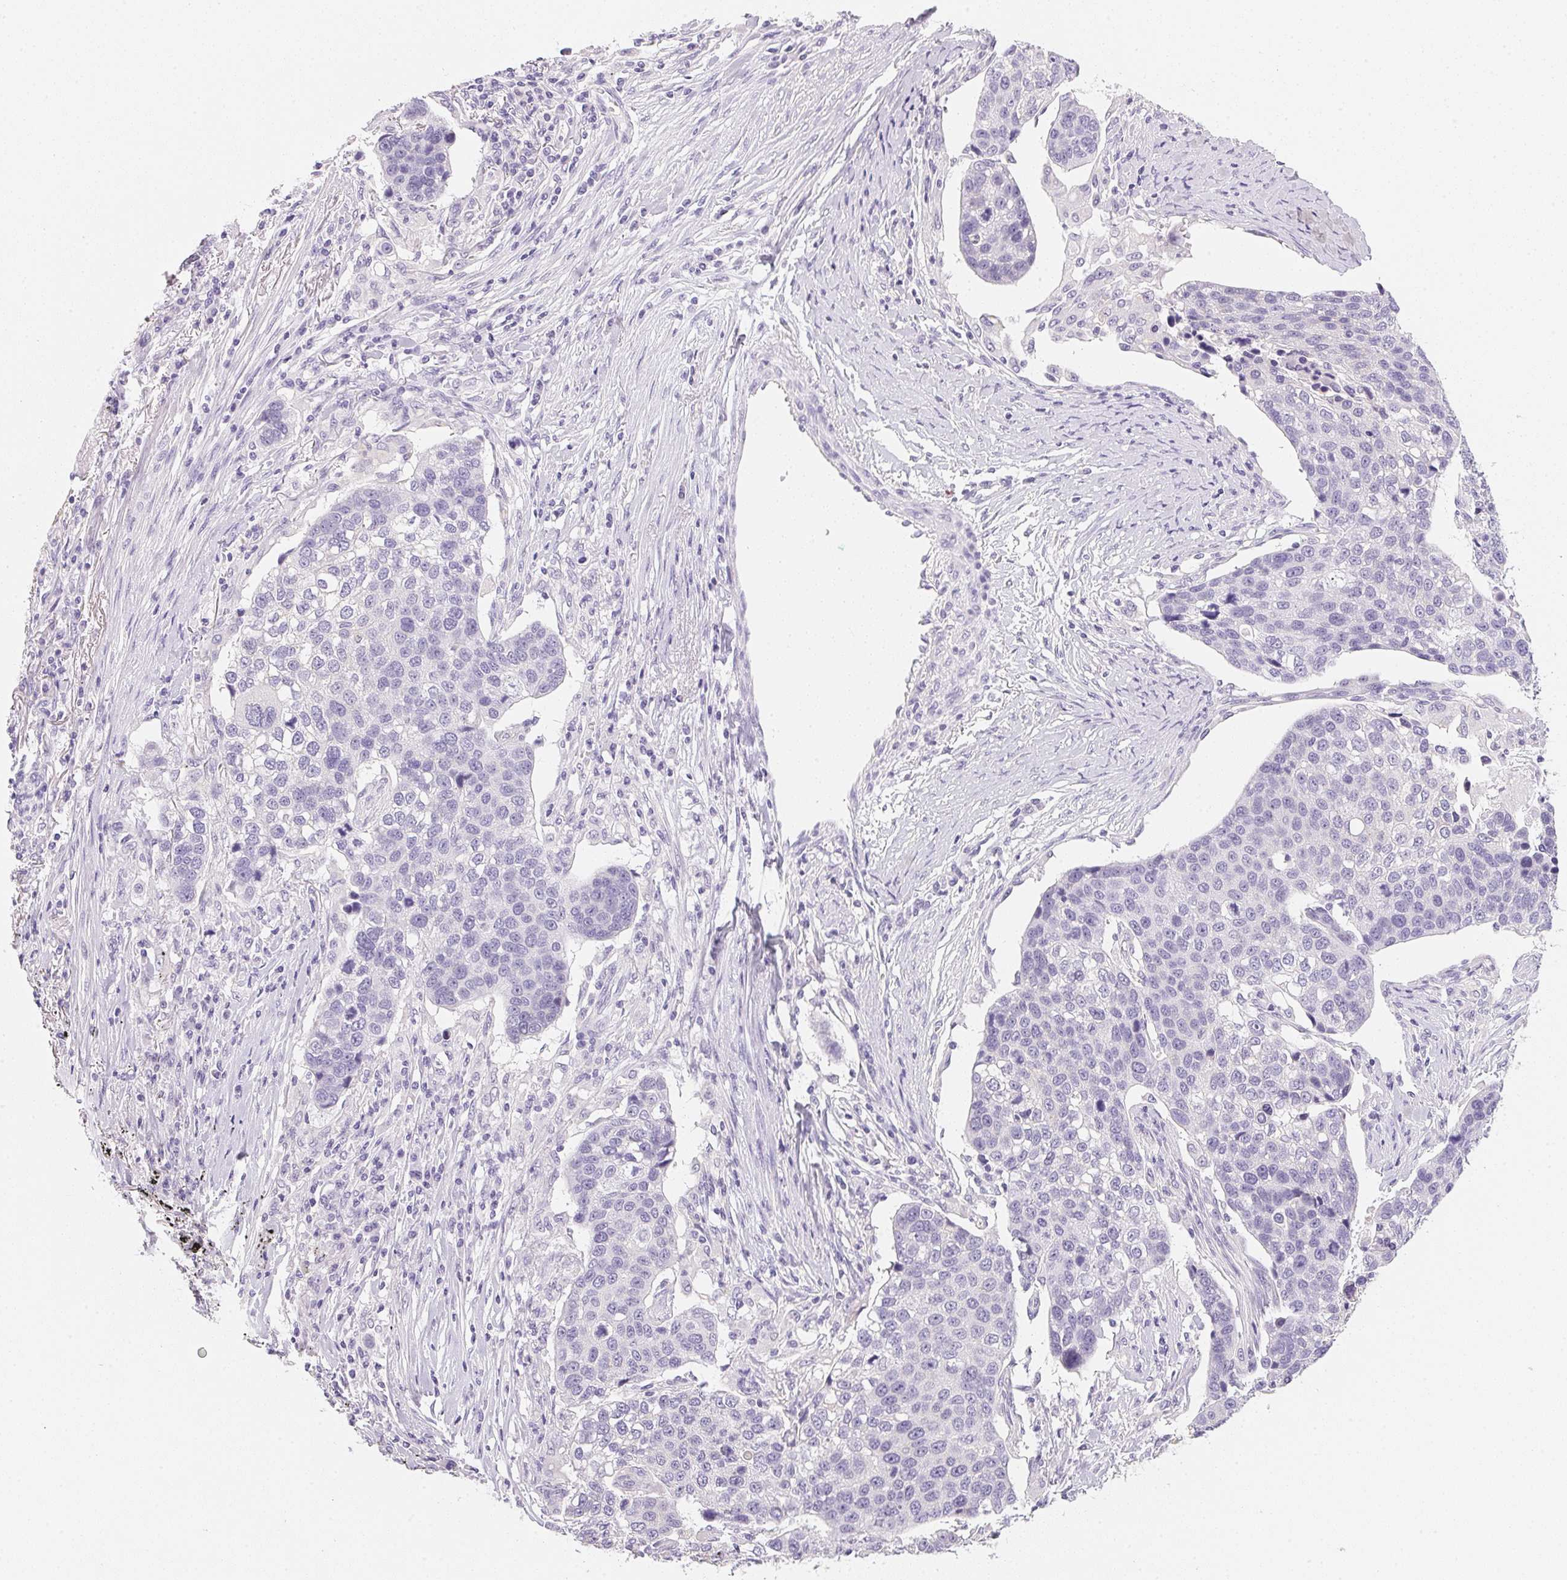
{"staining": {"intensity": "negative", "quantity": "none", "location": "none"}, "tissue": "lung cancer", "cell_type": "Tumor cells", "image_type": "cancer", "snomed": [{"axis": "morphology", "description": "Squamous cell carcinoma, NOS"}, {"axis": "topography", "description": "Lymph node"}, {"axis": "topography", "description": "Lung"}], "caption": "Tumor cells show no significant protein expression in lung squamous cell carcinoma.", "gene": "ACP3", "patient": {"sex": "male", "age": 61}}